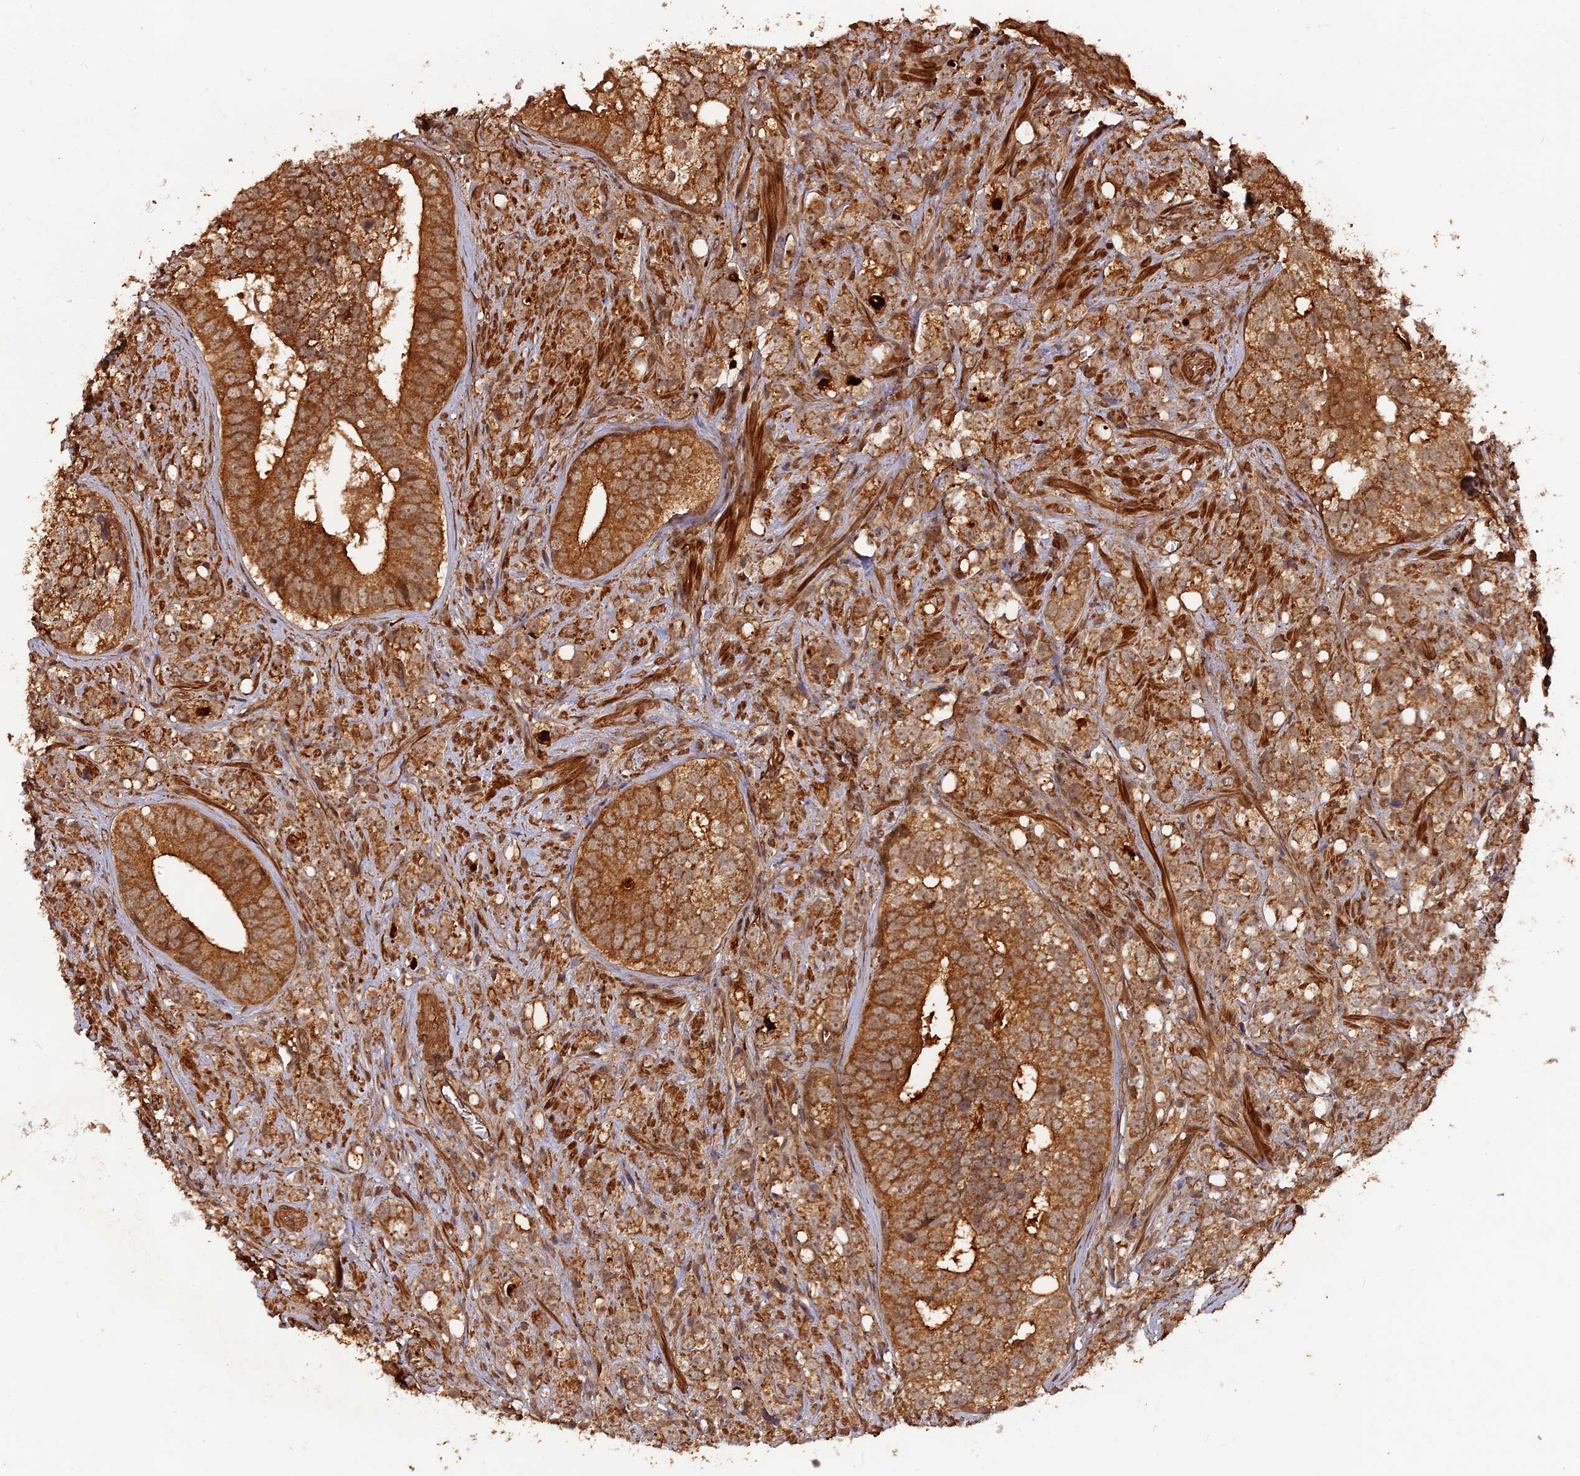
{"staining": {"intensity": "moderate", "quantity": ">75%", "location": "cytoplasmic/membranous"}, "tissue": "prostate cancer", "cell_type": "Tumor cells", "image_type": "cancer", "snomed": [{"axis": "morphology", "description": "Adenocarcinoma, High grade"}, {"axis": "topography", "description": "Prostate"}], "caption": "A medium amount of moderate cytoplasmic/membranous positivity is identified in approximately >75% of tumor cells in prostate adenocarcinoma (high-grade) tissue. Using DAB (3,3'-diaminobenzidine) (brown) and hematoxylin (blue) stains, captured at high magnification using brightfield microscopy.", "gene": "CCDC174", "patient": {"sex": "male", "age": 71}}